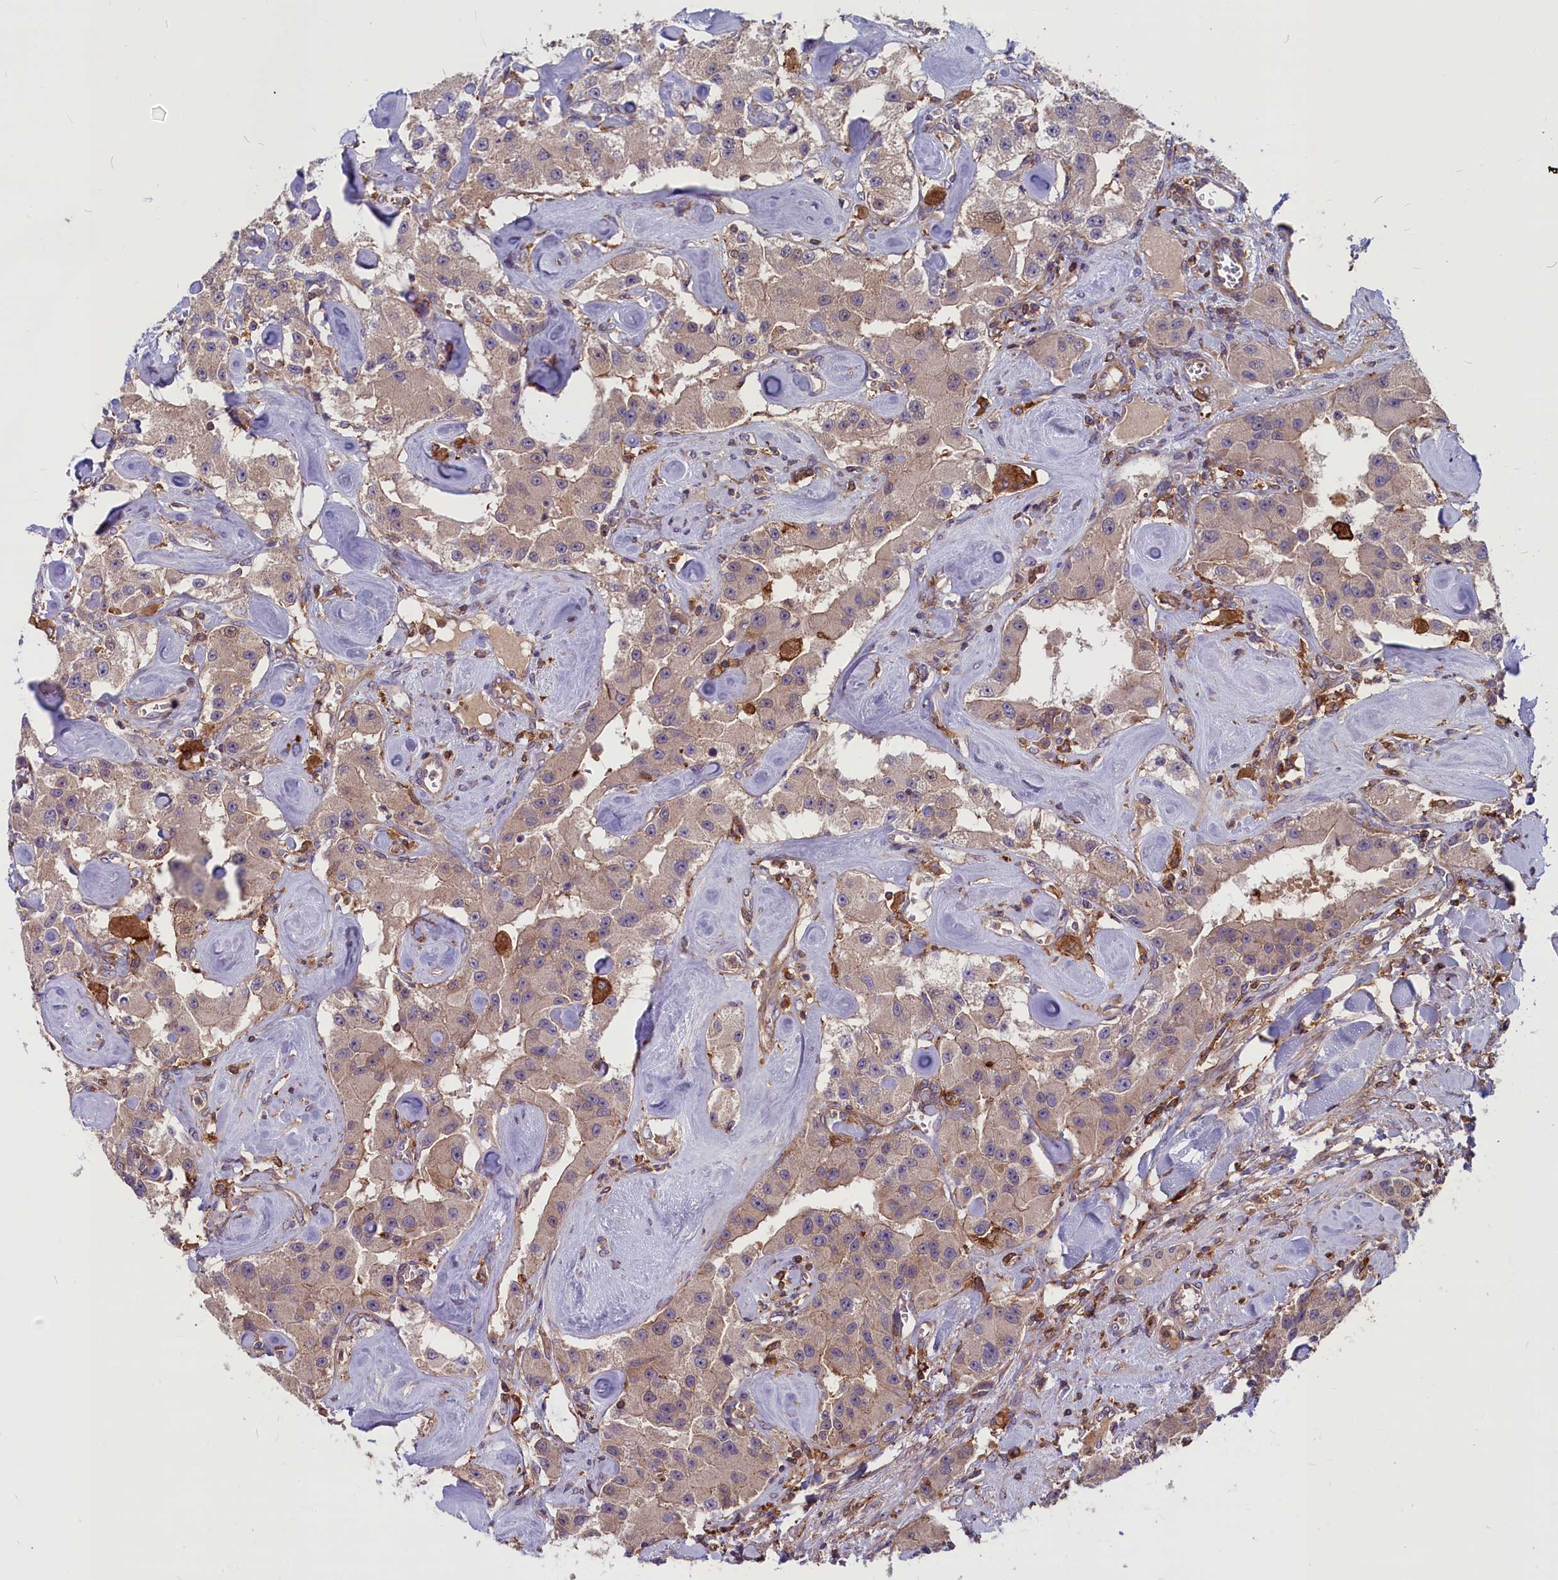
{"staining": {"intensity": "weak", "quantity": ">75%", "location": "cytoplasmic/membranous"}, "tissue": "carcinoid", "cell_type": "Tumor cells", "image_type": "cancer", "snomed": [{"axis": "morphology", "description": "Carcinoid, malignant, NOS"}, {"axis": "topography", "description": "Pancreas"}], "caption": "High-power microscopy captured an immunohistochemistry image of malignant carcinoid, revealing weak cytoplasmic/membranous staining in approximately >75% of tumor cells.", "gene": "MYO9B", "patient": {"sex": "male", "age": 41}}